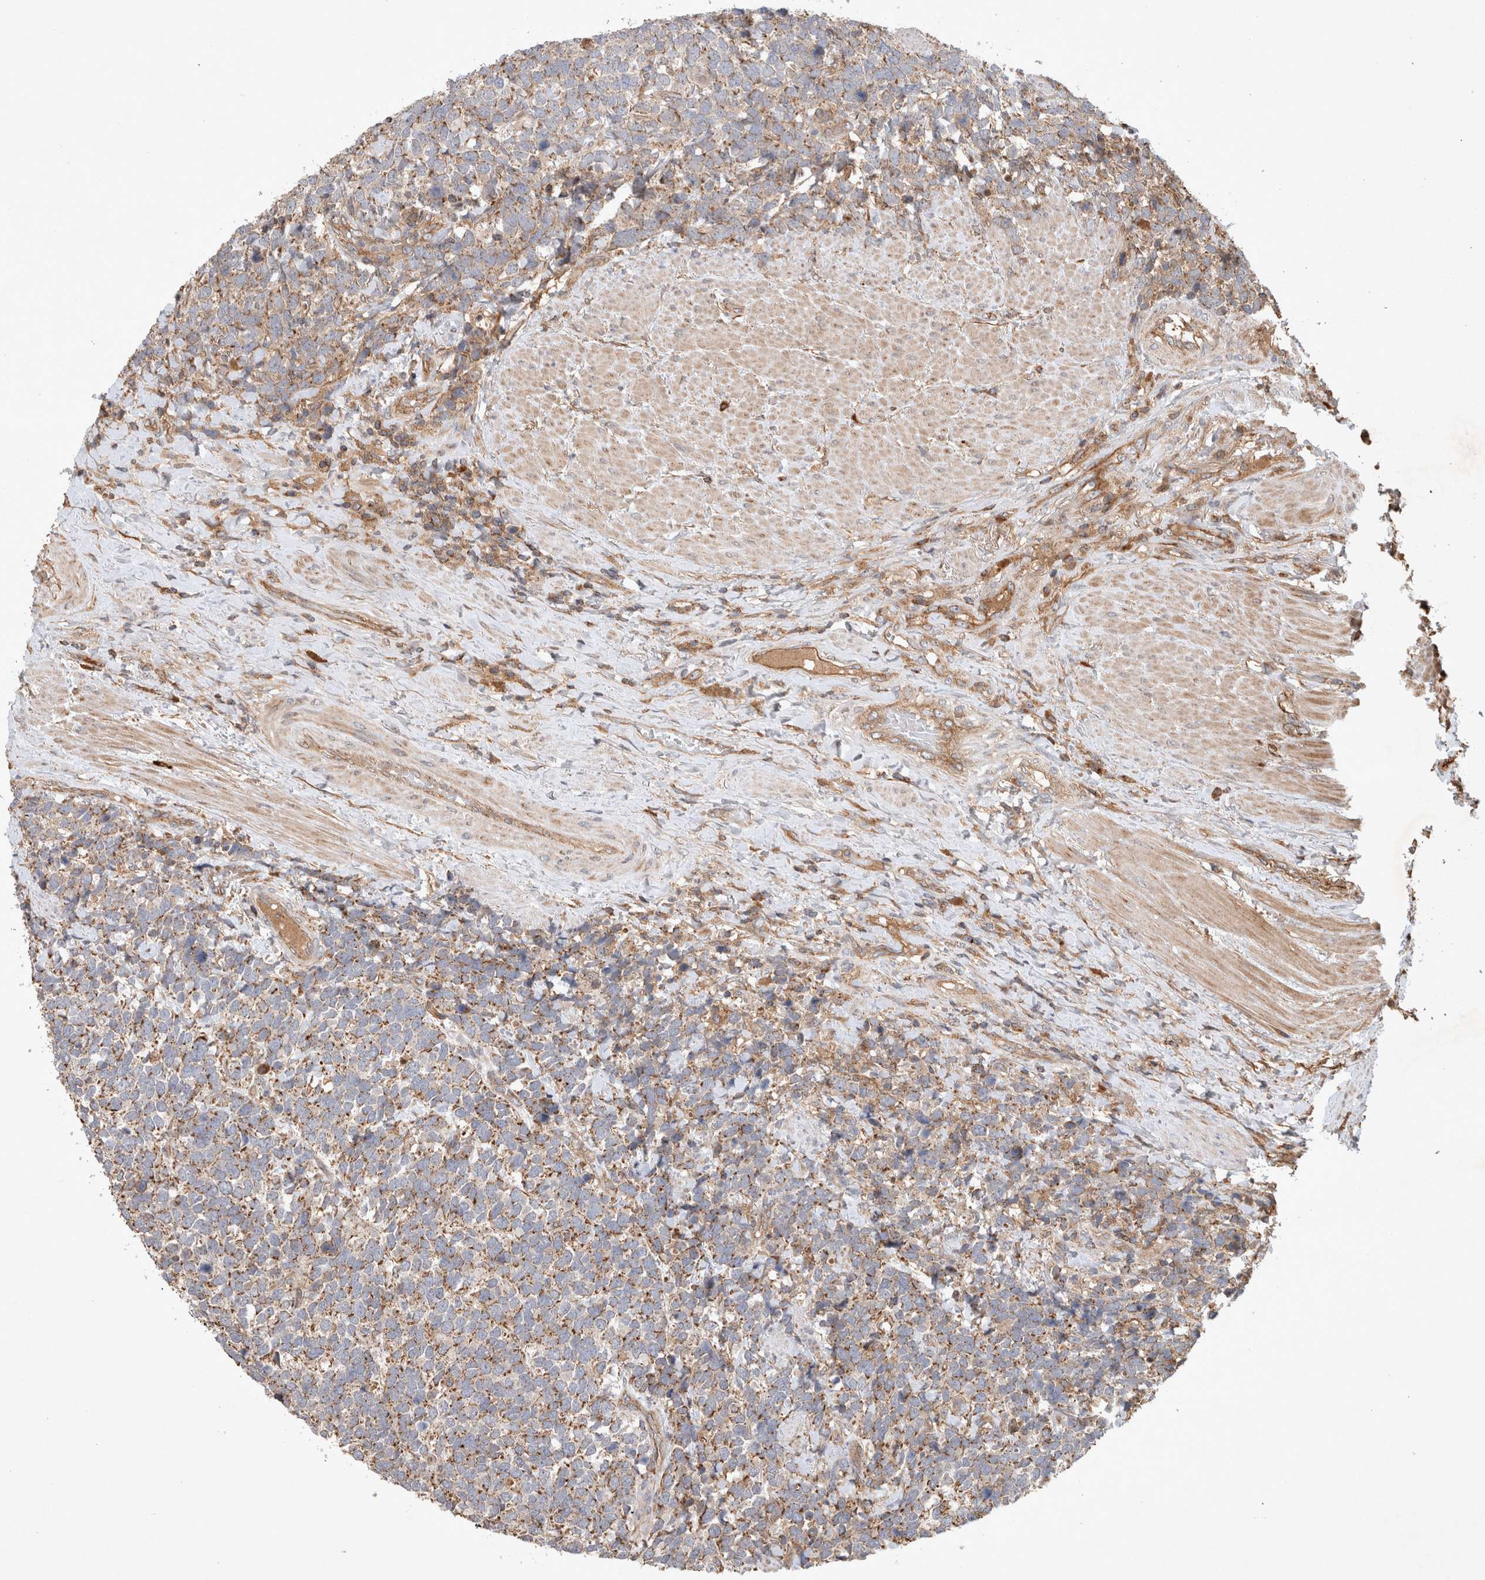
{"staining": {"intensity": "moderate", "quantity": "25%-75%", "location": "cytoplasmic/membranous"}, "tissue": "urothelial cancer", "cell_type": "Tumor cells", "image_type": "cancer", "snomed": [{"axis": "morphology", "description": "Urothelial carcinoma, High grade"}, {"axis": "topography", "description": "Urinary bladder"}], "caption": "IHC of human urothelial cancer displays medium levels of moderate cytoplasmic/membranous staining in approximately 25%-75% of tumor cells.", "gene": "SERAC1", "patient": {"sex": "female", "age": 82}}